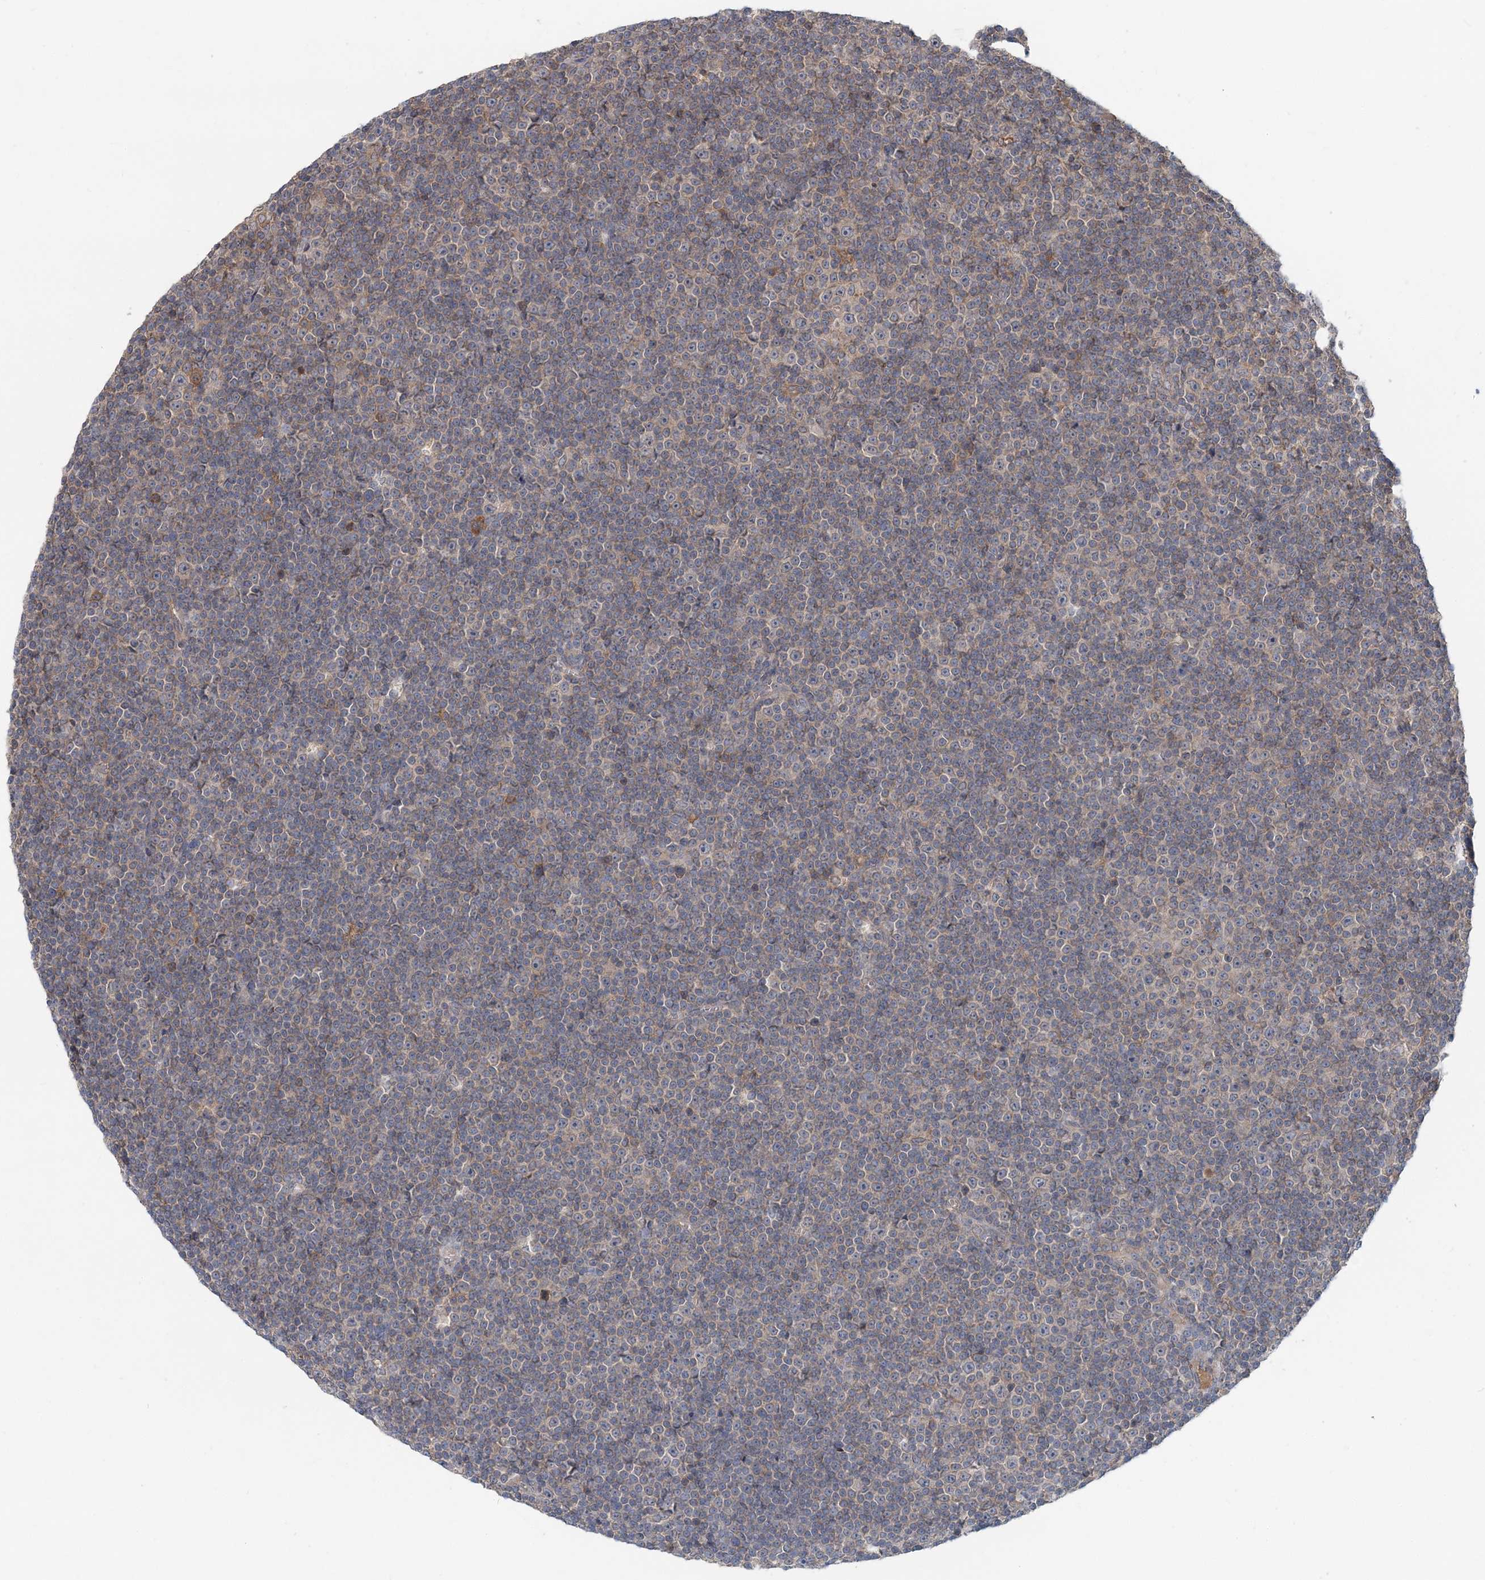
{"staining": {"intensity": "weak", "quantity": "<25%", "location": "cytoplasmic/membranous"}, "tissue": "lymphoma", "cell_type": "Tumor cells", "image_type": "cancer", "snomed": [{"axis": "morphology", "description": "Malignant lymphoma, non-Hodgkin's type, Low grade"}, {"axis": "topography", "description": "Lymph node"}], "caption": "There is no significant positivity in tumor cells of lymphoma.", "gene": "RNF25", "patient": {"sex": "female", "age": 67}}